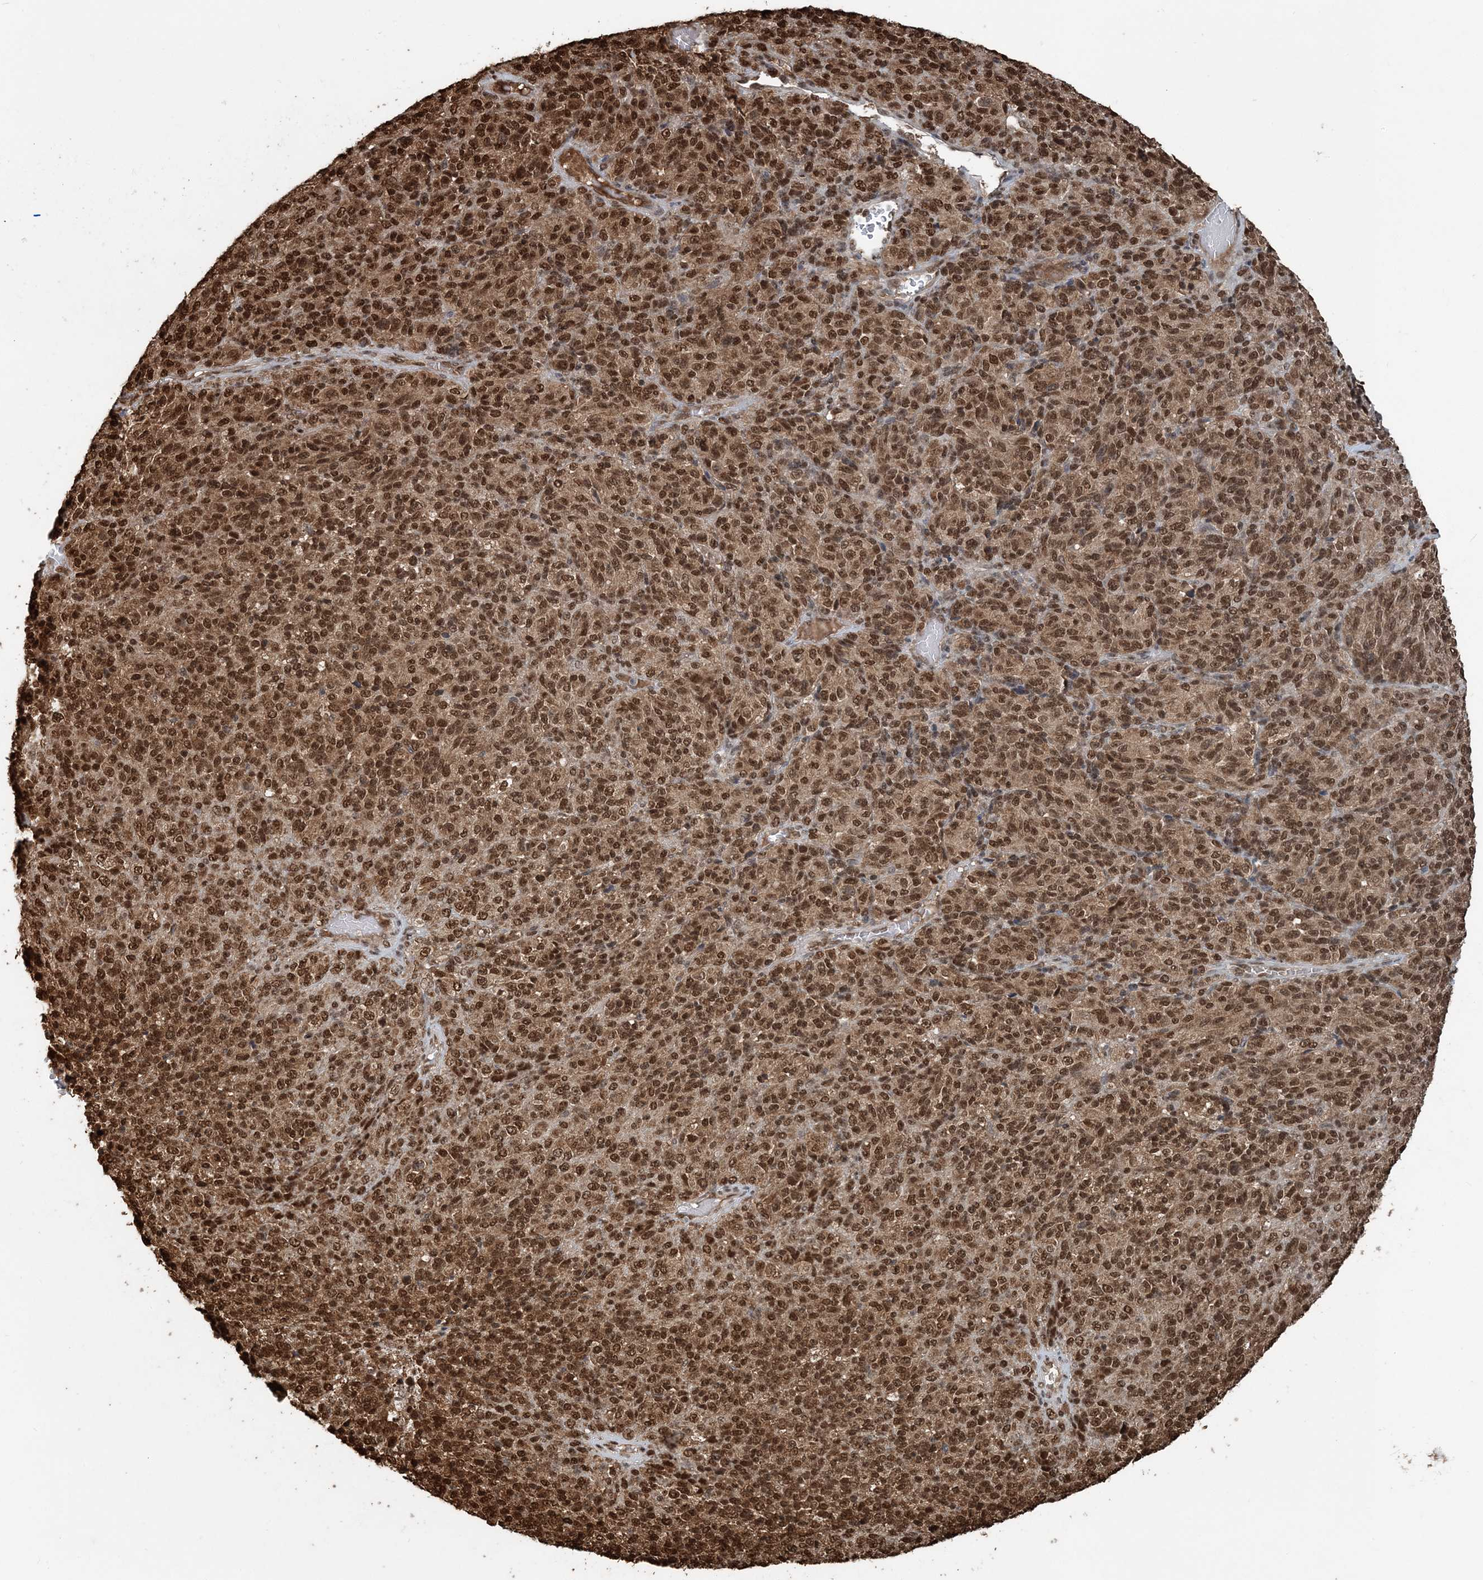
{"staining": {"intensity": "moderate", "quantity": ">75%", "location": "cytoplasmic/membranous,nuclear"}, "tissue": "melanoma", "cell_type": "Tumor cells", "image_type": "cancer", "snomed": [{"axis": "morphology", "description": "Malignant melanoma, Metastatic site"}, {"axis": "topography", "description": "Brain"}], "caption": "Tumor cells demonstrate medium levels of moderate cytoplasmic/membranous and nuclear expression in approximately >75% of cells in human melanoma.", "gene": "ARHGAP35", "patient": {"sex": "female", "age": 56}}